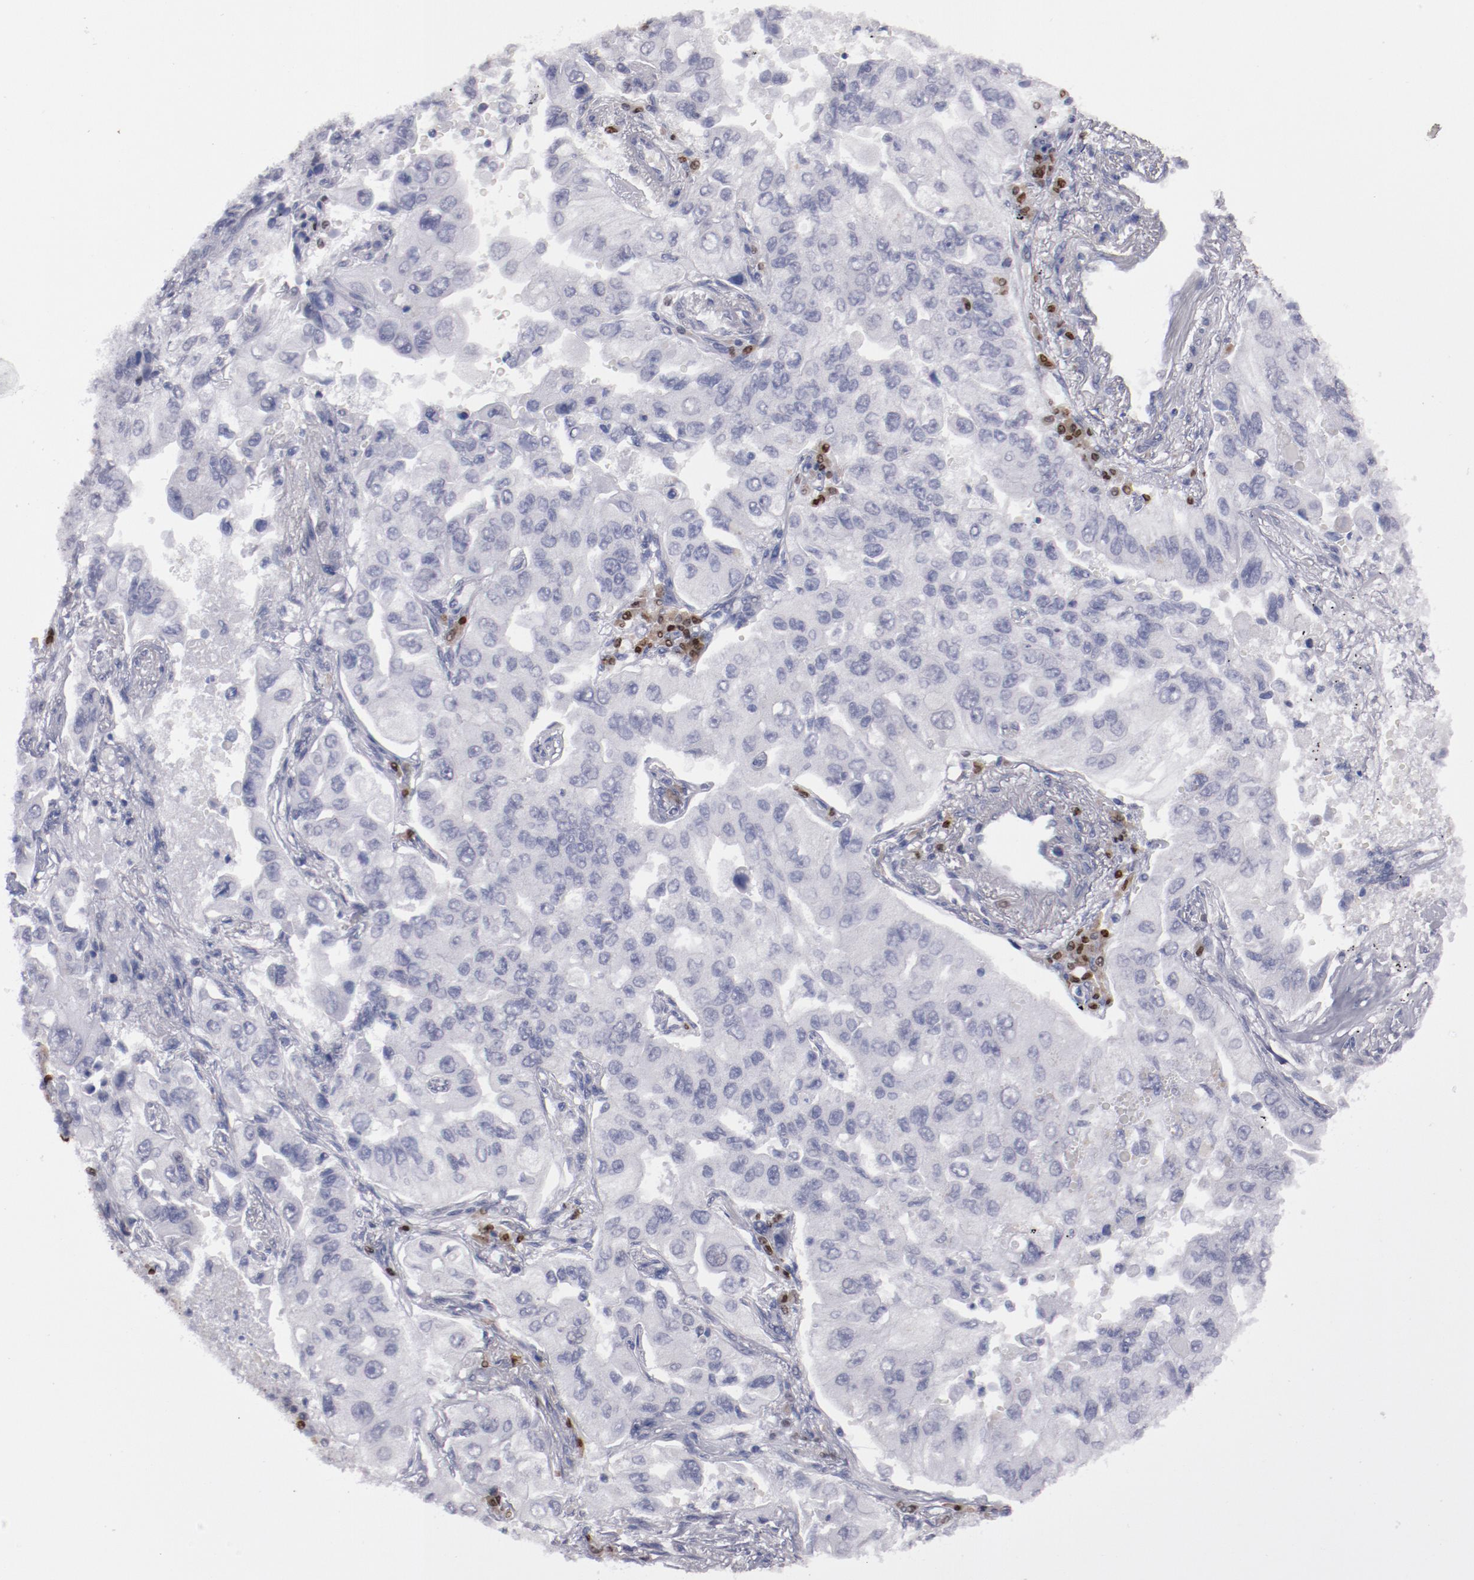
{"staining": {"intensity": "negative", "quantity": "none", "location": "none"}, "tissue": "lung cancer", "cell_type": "Tumor cells", "image_type": "cancer", "snomed": [{"axis": "morphology", "description": "Adenocarcinoma, NOS"}, {"axis": "topography", "description": "Lung"}], "caption": "A high-resolution photomicrograph shows immunohistochemistry (IHC) staining of lung cancer, which exhibits no significant staining in tumor cells.", "gene": "IRF4", "patient": {"sex": "male", "age": 84}}